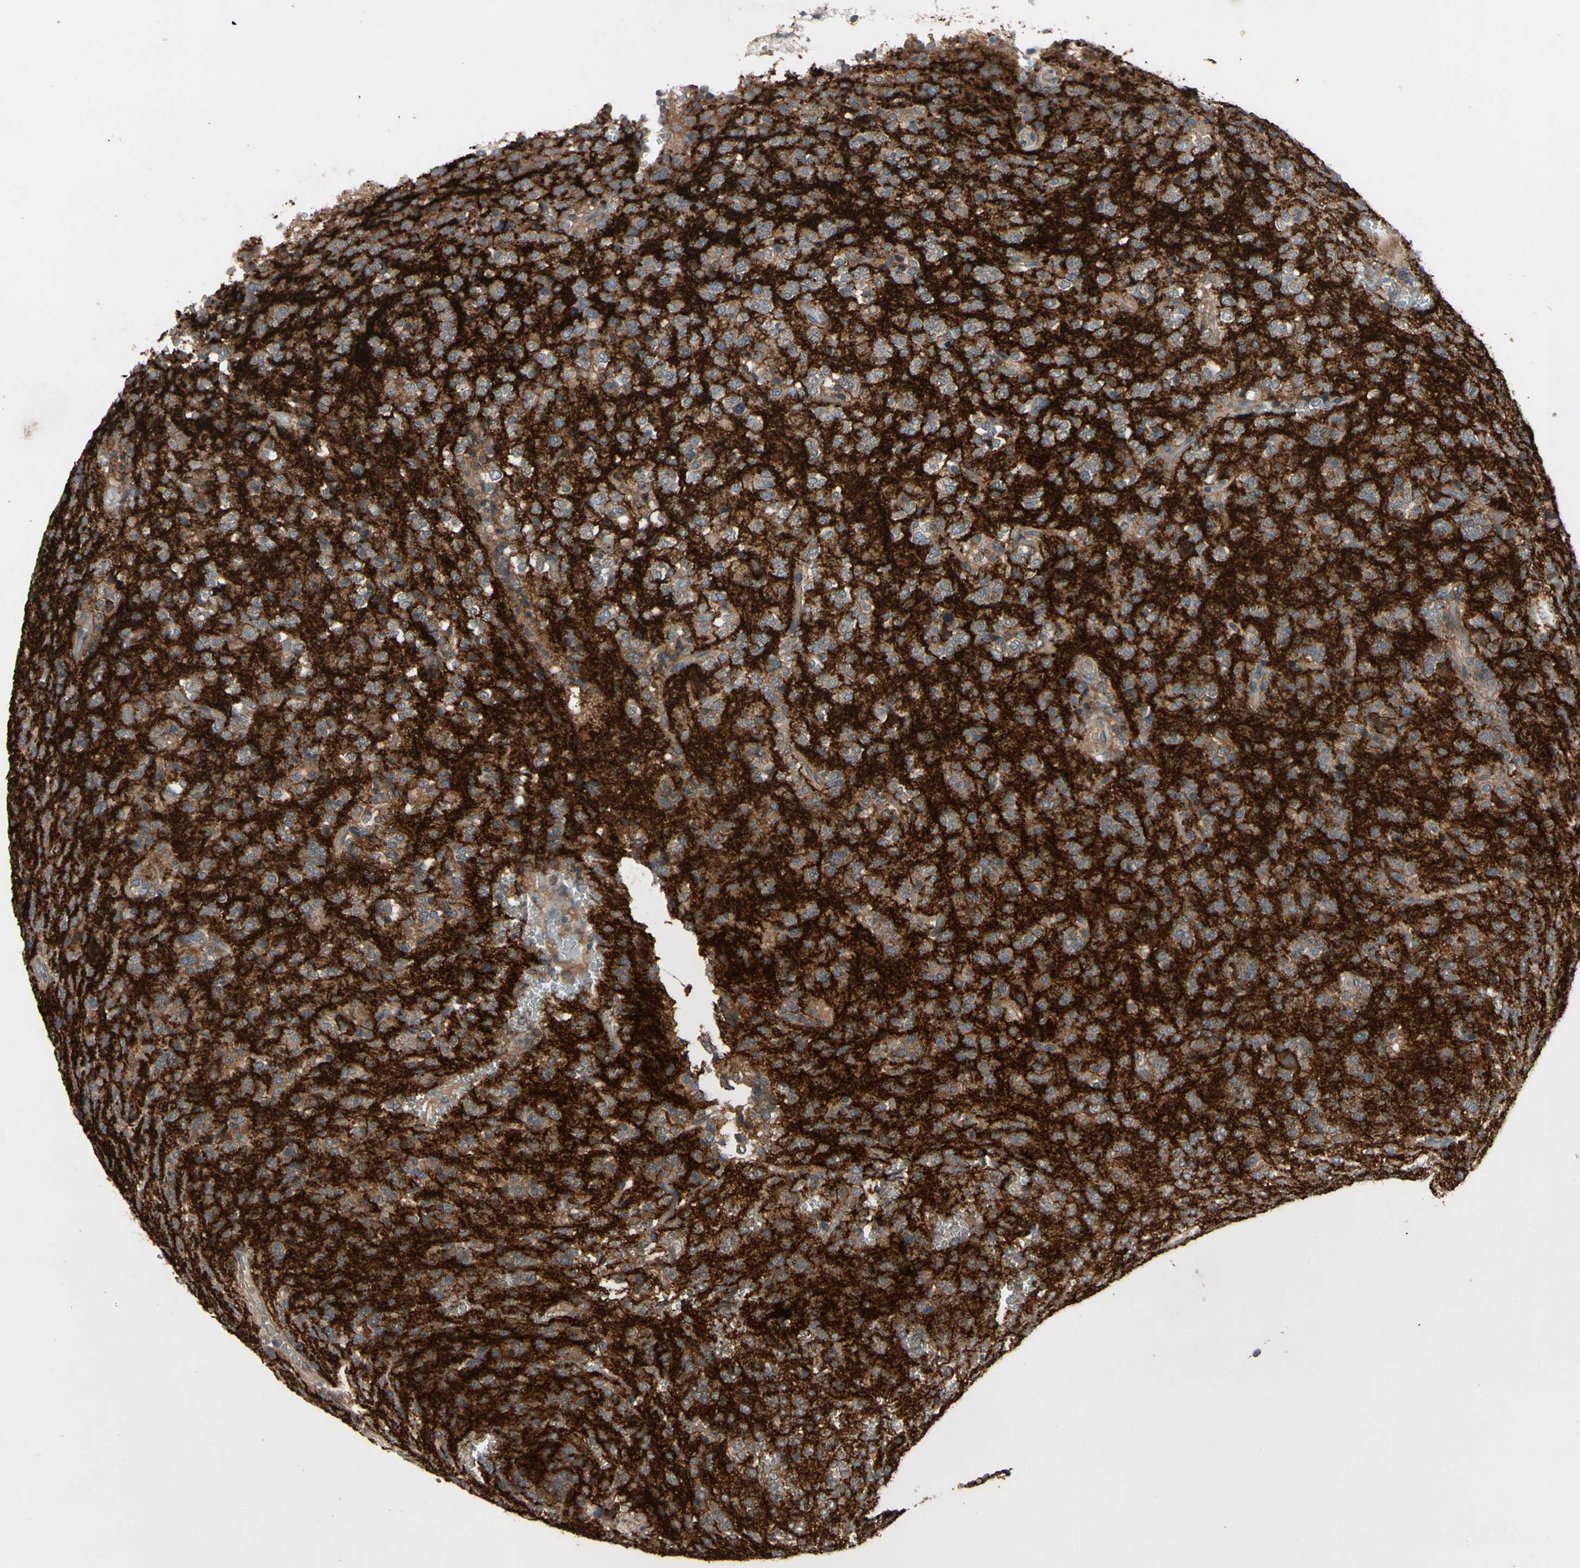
{"staining": {"intensity": "weak", "quantity": ">75%", "location": "cytoplasmic/membranous"}, "tissue": "glioma", "cell_type": "Tumor cells", "image_type": "cancer", "snomed": [{"axis": "morphology", "description": "Glioma, malignant, Low grade"}, {"axis": "topography", "description": "Brain"}], "caption": "Immunohistochemistry (IHC) (DAB) staining of human malignant glioma (low-grade) demonstrates weak cytoplasmic/membranous protein expression in about >75% of tumor cells. Using DAB (brown) and hematoxylin (blue) stains, captured at high magnification using brightfield microscopy.", "gene": "ICAM5", "patient": {"sex": "male", "age": 38}}